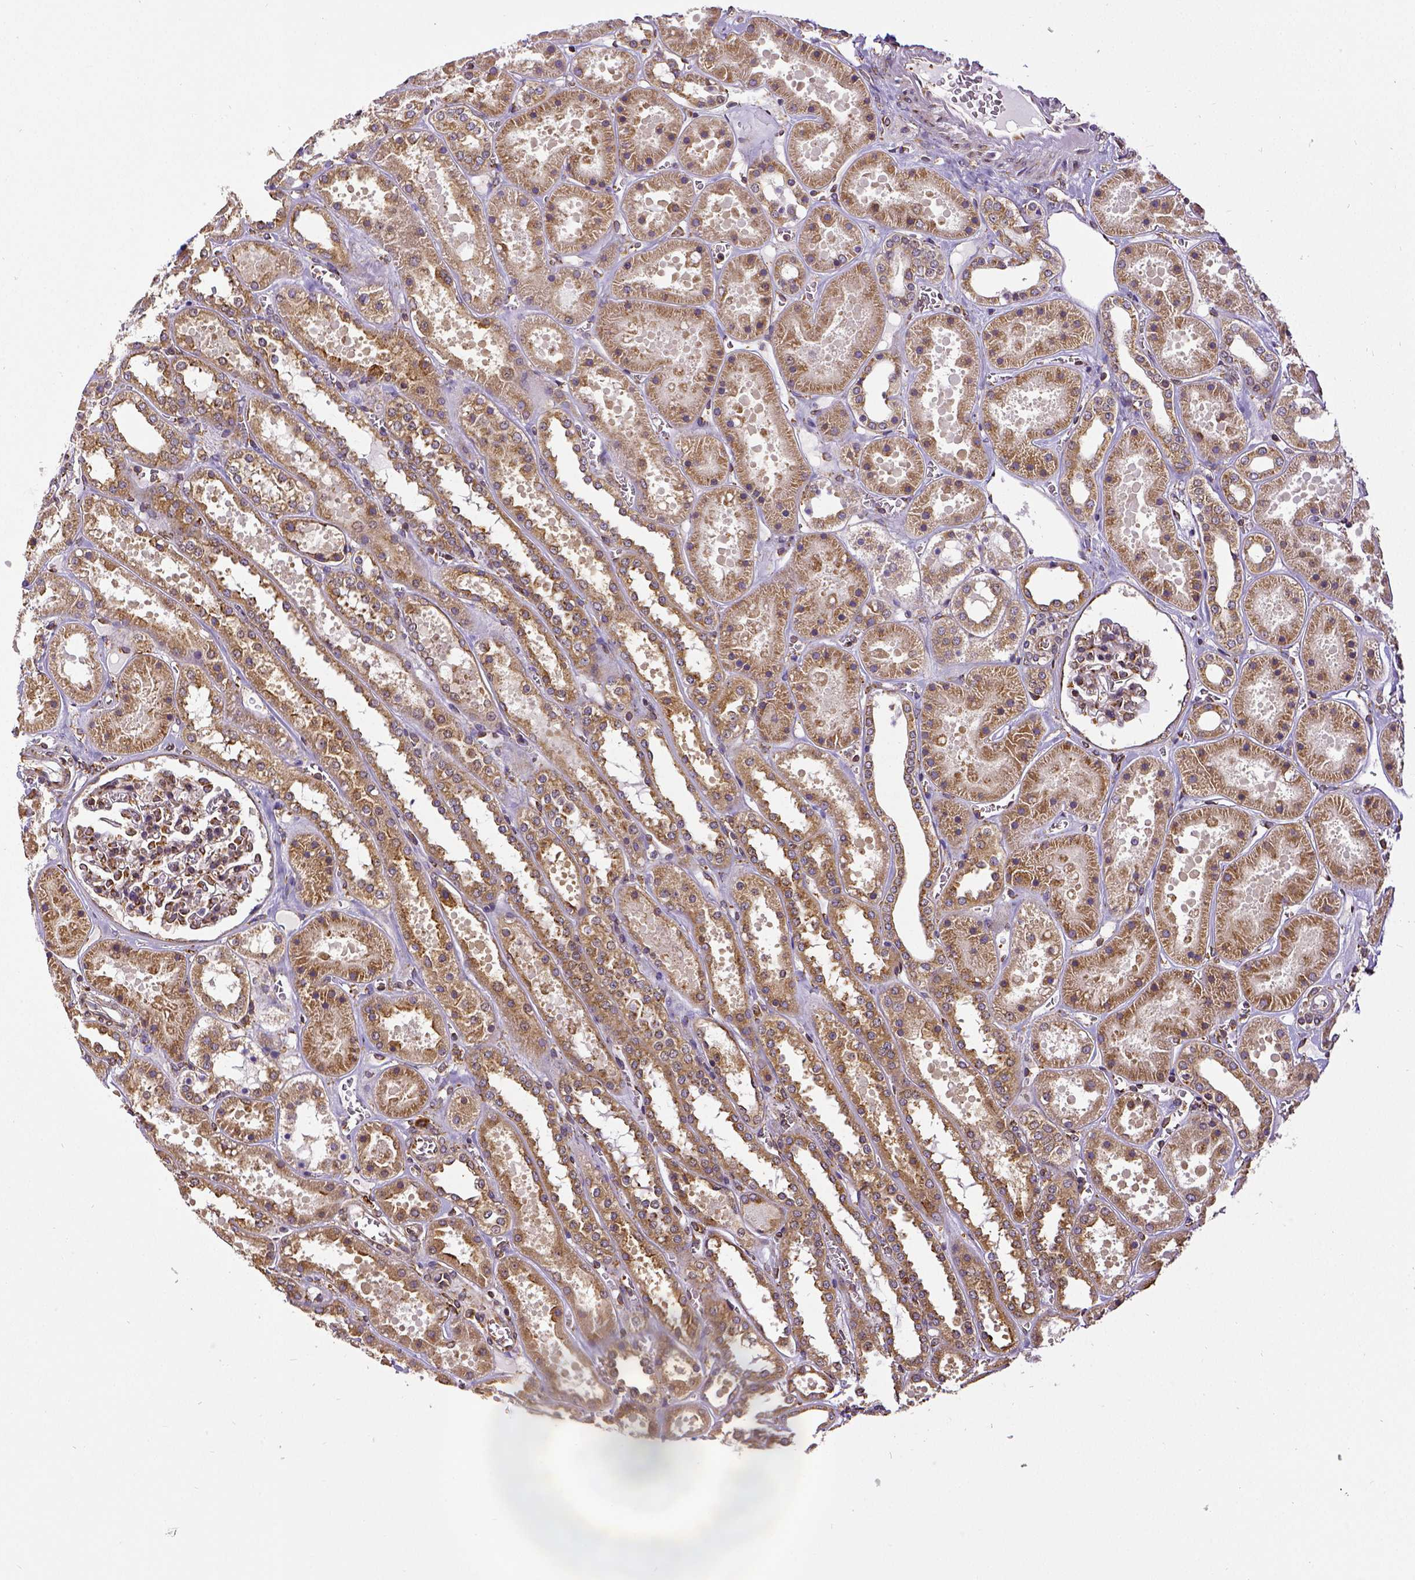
{"staining": {"intensity": "strong", "quantity": "25%-75%", "location": "cytoplasmic/membranous"}, "tissue": "kidney", "cell_type": "Cells in glomeruli", "image_type": "normal", "snomed": [{"axis": "morphology", "description": "Normal tissue, NOS"}, {"axis": "topography", "description": "Kidney"}], "caption": "A histopathology image of human kidney stained for a protein displays strong cytoplasmic/membranous brown staining in cells in glomeruli. Nuclei are stained in blue.", "gene": "MTDH", "patient": {"sex": "female", "age": 41}}